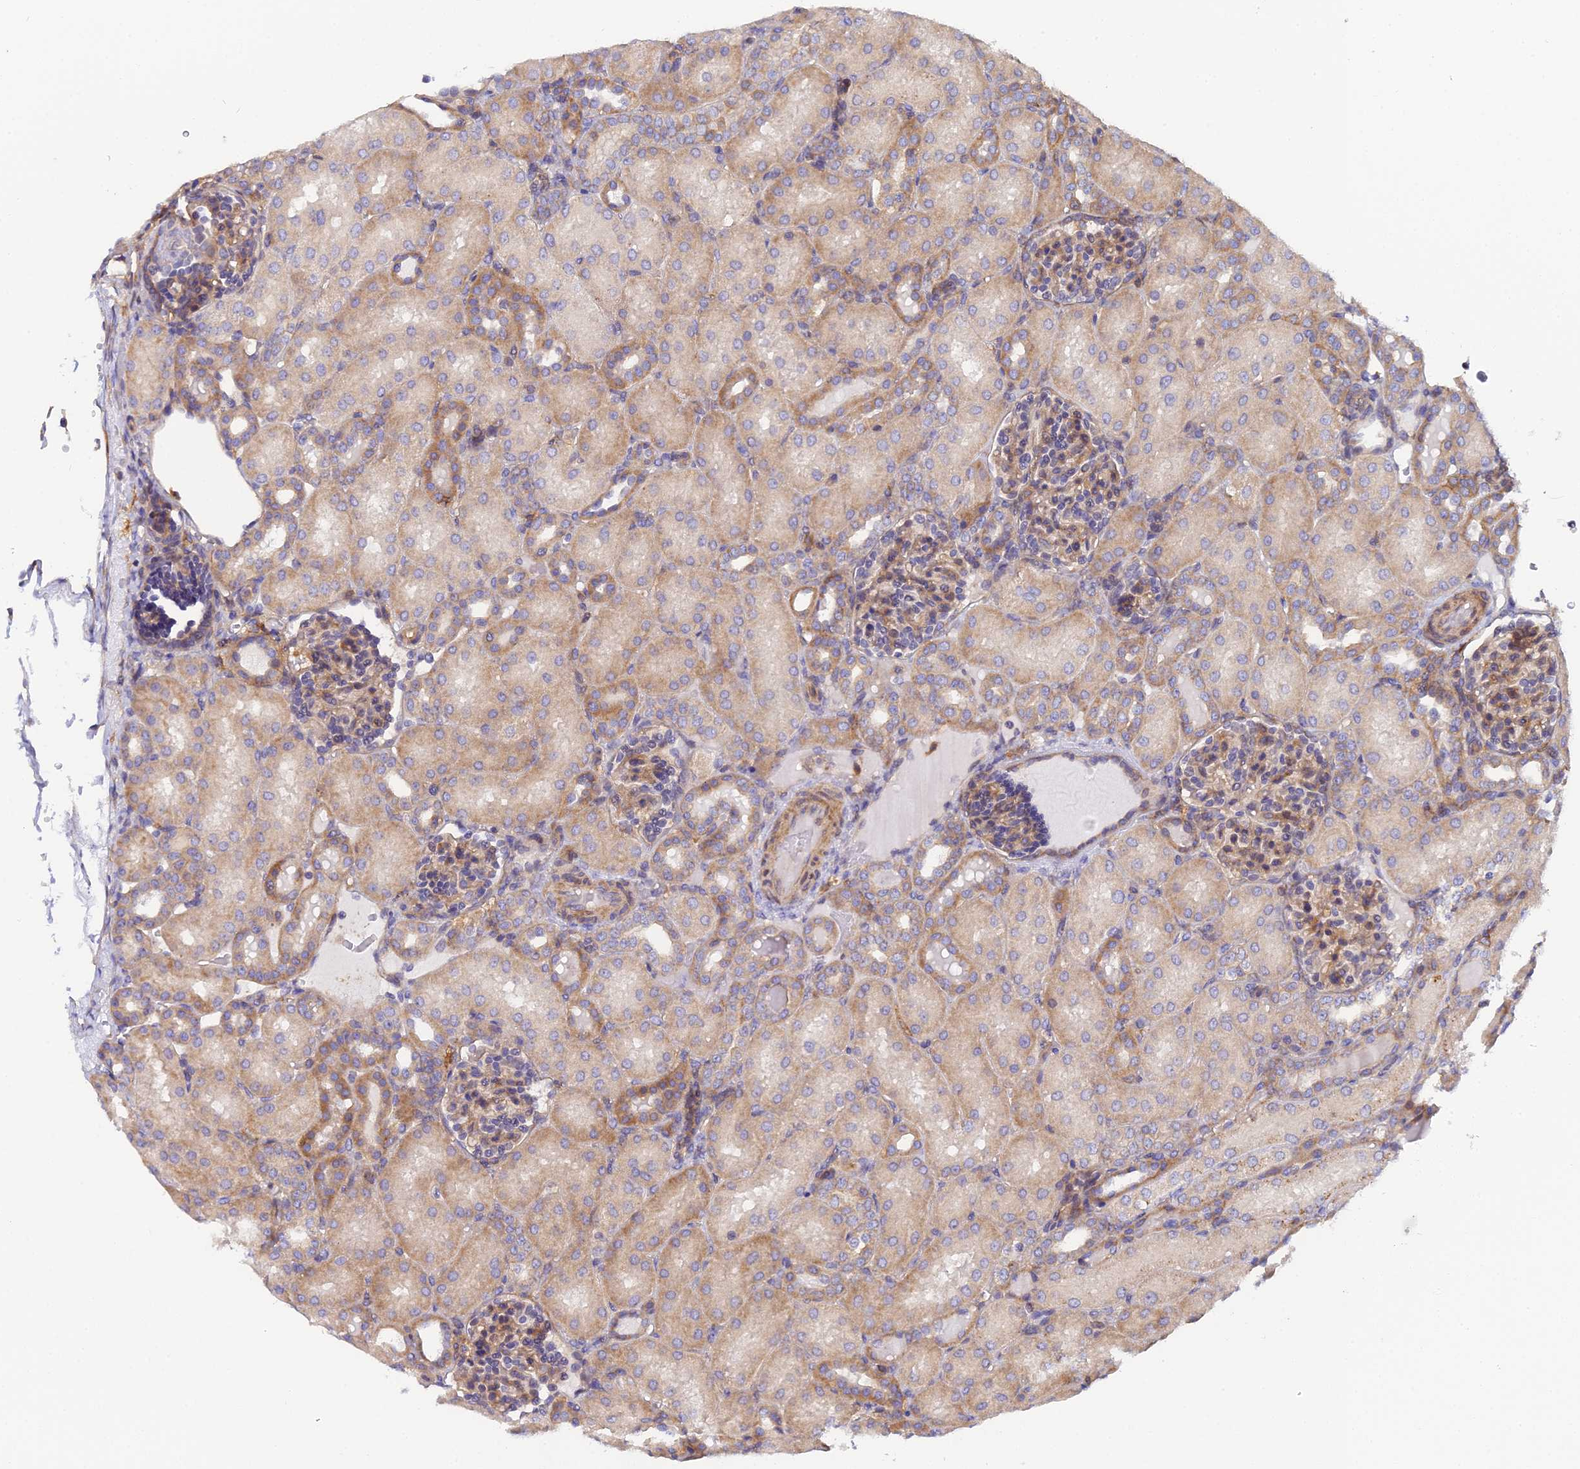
{"staining": {"intensity": "moderate", "quantity": "25%-75%", "location": "cytoplasmic/membranous"}, "tissue": "kidney", "cell_type": "Cells in glomeruli", "image_type": "normal", "snomed": [{"axis": "morphology", "description": "Normal tissue, NOS"}, {"axis": "topography", "description": "Kidney"}], "caption": "Immunohistochemistry (IHC) of normal kidney reveals medium levels of moderate cytoplasmic/membranous staining in about 25%-75% of cells in glomeruli. Using DAB (3,3'-diaminobenzidine) (brown) and hematoxylin (blue) stains, captured at high magnification using brightfield microscopy.", "gene": "GNG5B", "patient": {"sex": "male", "age": 1}}